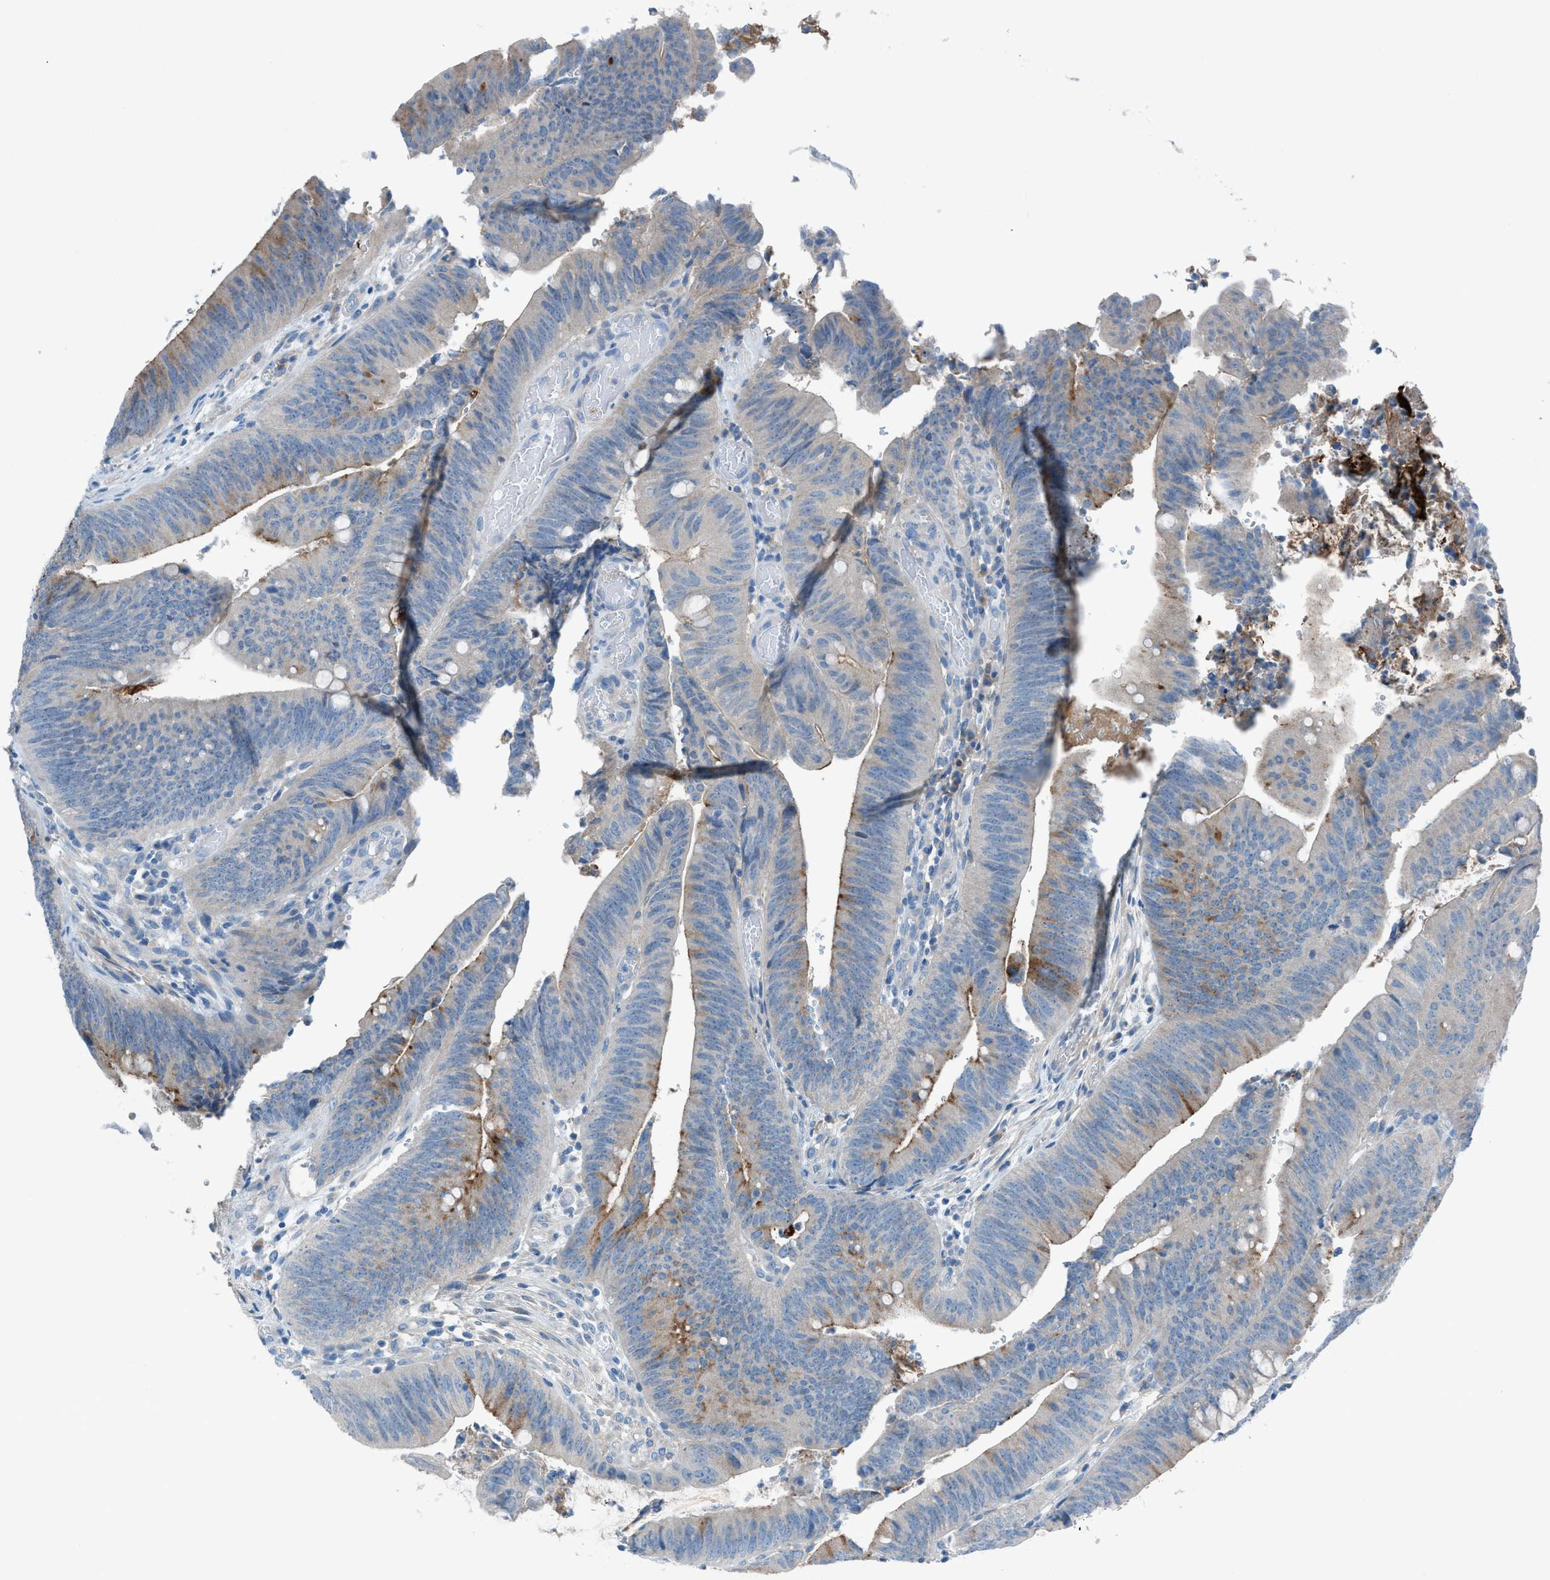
{"staining": {"intensity": "moderate", "quantity": "<25%", "location": "cytoplasmic/membranous"}, "tissue": "colorectal cancer", "cell_type": "Tumor cells", "image_type": "cancer", "snomed": [{"axis": "morphology", "description": "Normal tissue, NOS"}, {"axis": "morphology", "description": "Adenocarcinoma, NOS"}, {"axis": "topography", "description": "Rectum"}], "caption": "An IHC micrograph of neoplastic tissue is shown. Protein staining in brown highlights moderate cytoplasmic/membranous positivity in colorectal cancer within tumor cells.", "gene": "C5AR2", "patient": {"sex": "female", "age": 66}}